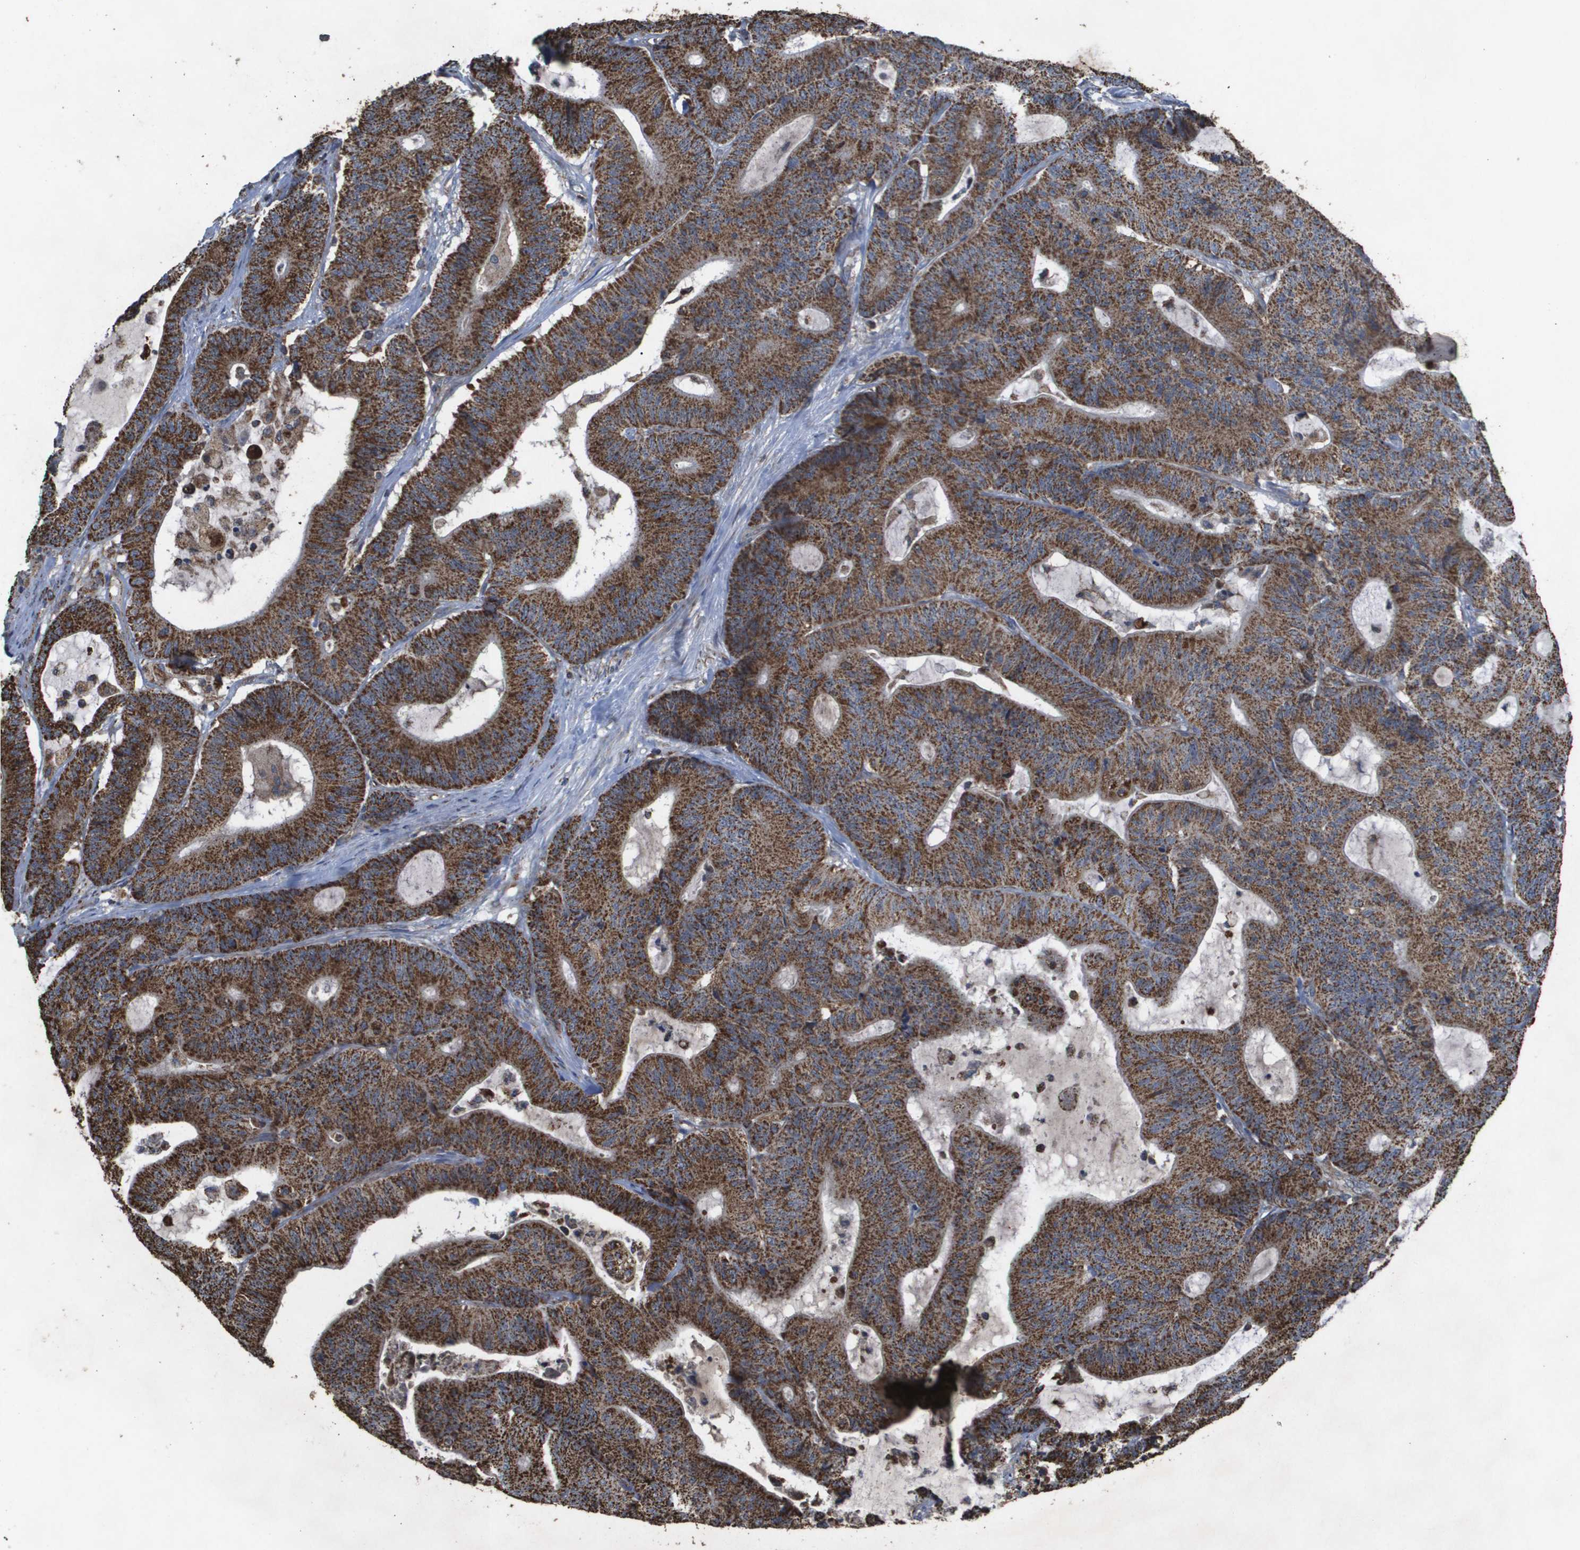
{"staining": {"intensity": "strong", "quantity": ">75%", "location": "cytoplasmic/membranous"}, "tissue": "colorectal cancer", "cell_type": "Tumor cells", "image_type": "cancer", "snomed": [{"axis": "morphology", "description": "Adenocarcinoma, NOS"}, {"axis": "topography", "description": "Colon"}], "caption": "Protein expression analysis of colorectal cancer demonstrates strong cytoplasmic/membranous expression in about >75% of tumor cells. (DAB (3,3'-diaminobenzidine) = brown stain, brightfield microscopy at high magnification).", "gene": "HSPE1", "patient": {"sex": "female", "age": 84}}